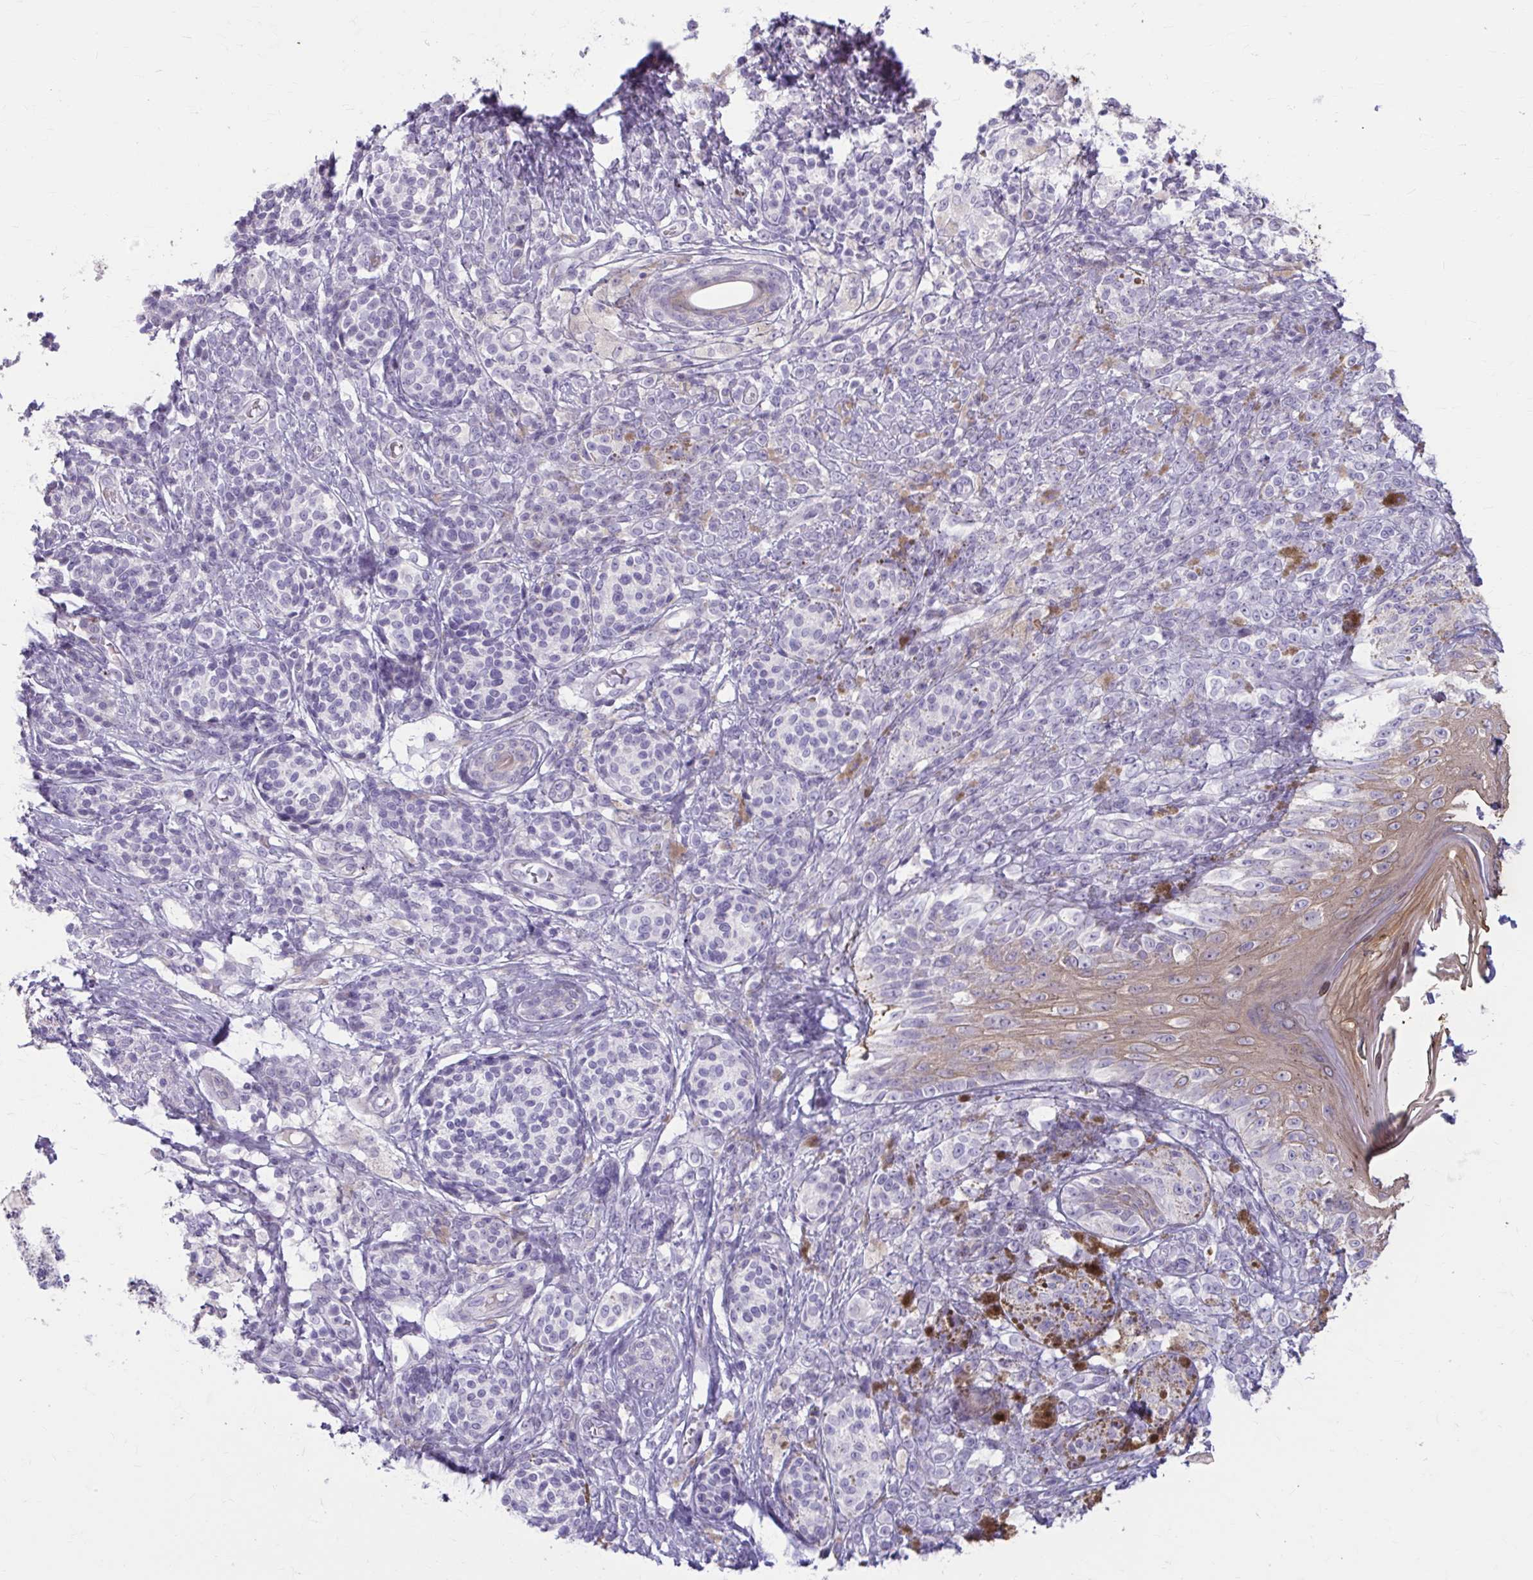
{"staining": {"intensity": "negative", "quantity": "none", "location": "none"}, "tissue": "melanoma", "cell_type": "Tumor cells", "image_type": "cancer", "snomed": [{"axis": "morphology", "description": "Malignant melanoma, NOS"}, {"axis": "topography", "description": "Skin"}], "caption": "The image shows no significant positivity in tumor cells of melanoma.", "gene": "MSMO1", "patient": {"sex": "male", "age": 42}}